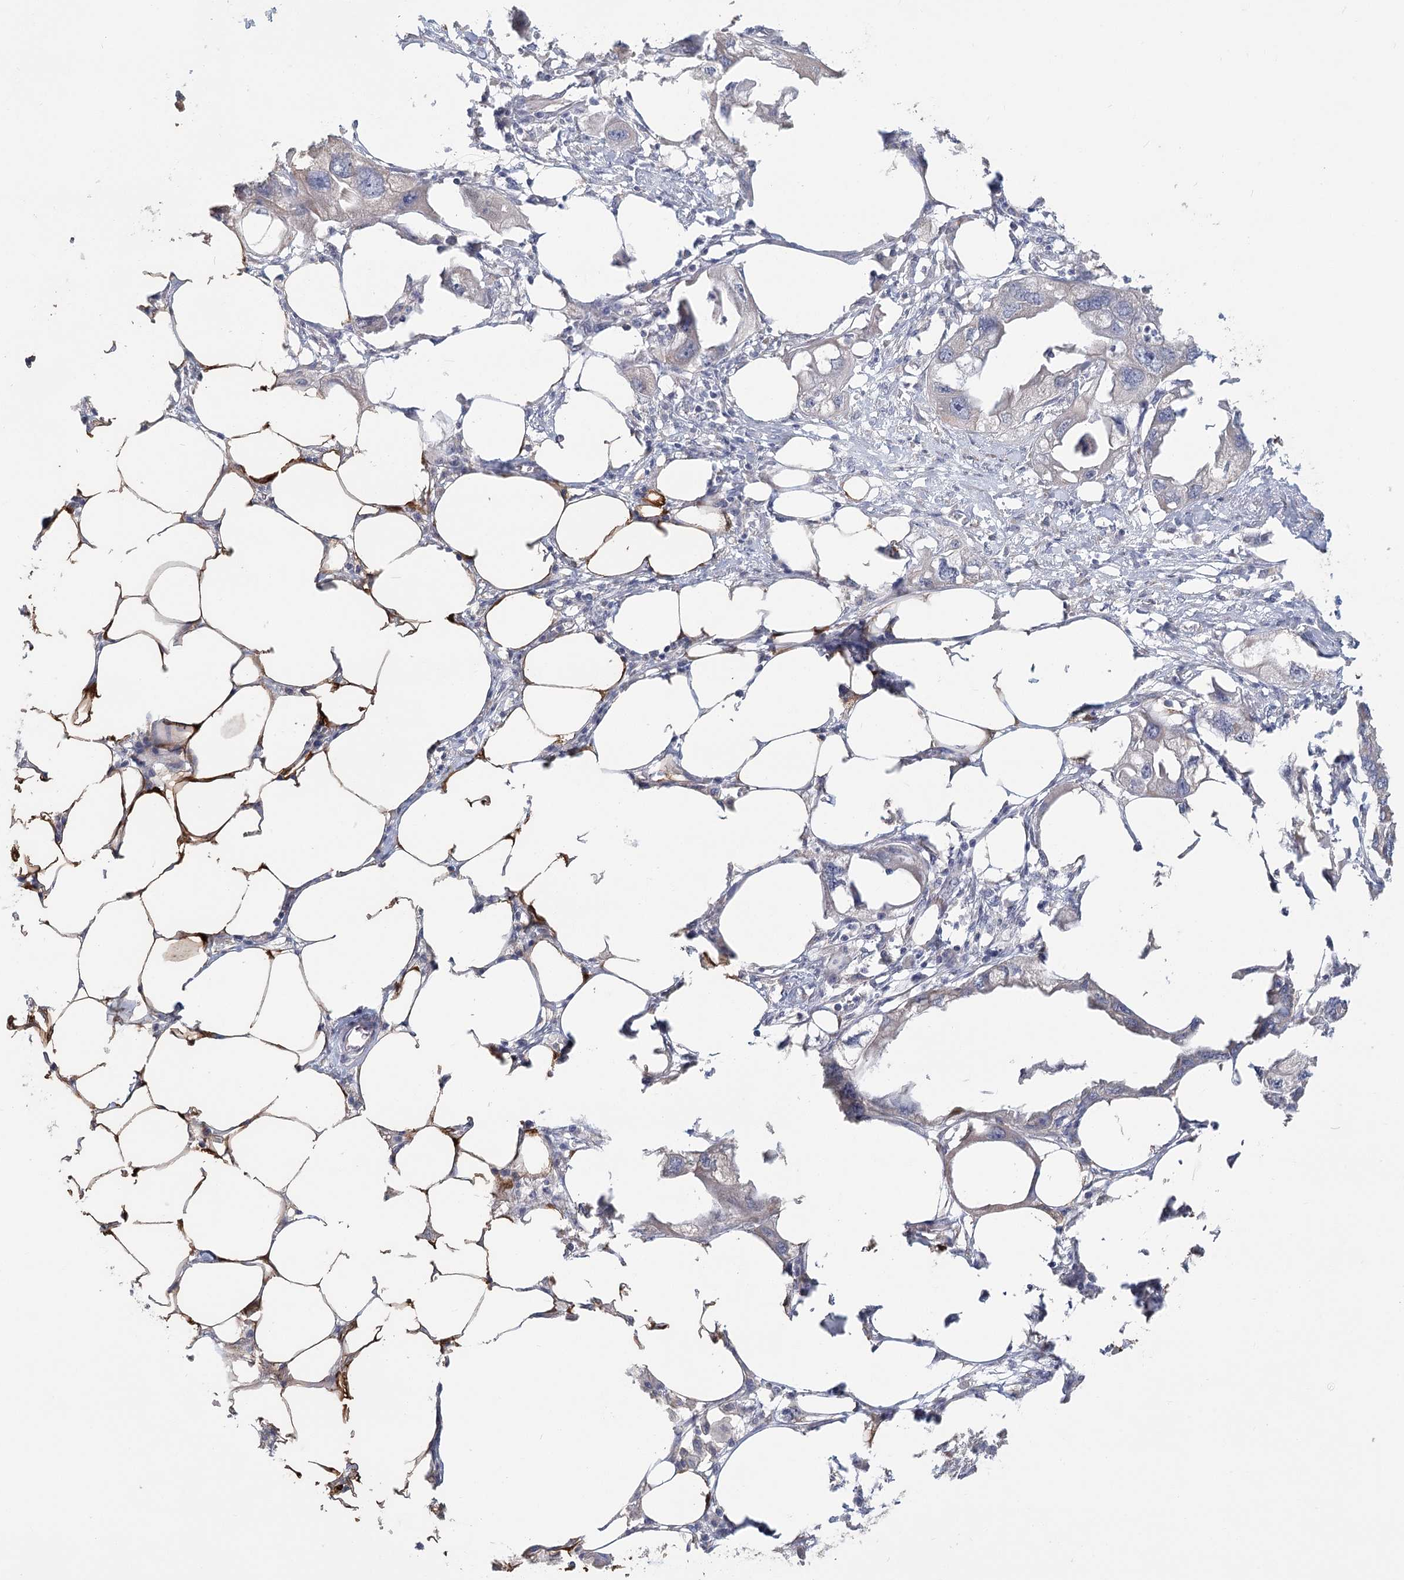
{"staining": {"intensity": "negative", "quantity": "none", "location": "none"}, "tissue": "endometrial cancer", "cell_type": "Tumor cells", "image_type": "cancer", "snomed": [{"axis": "morphology", "description": "Adenocarcinoma, NOS"}, {"axis": "morphology", "description": "Adenocarcinoma, metastatic, NOS"}, {"axis": "topography", "description": "Adipose tissue"}, {"axis": "topography", "description": "Endometrium"}], "caption": "High power microscopy photomicrograph of an immunohistochemistry photomicrograph of endometrial cancer, revealing no significant positivity in tumor cells.", "gene": "CNTLN", "patient": {"sex": "female", "age": 67}}